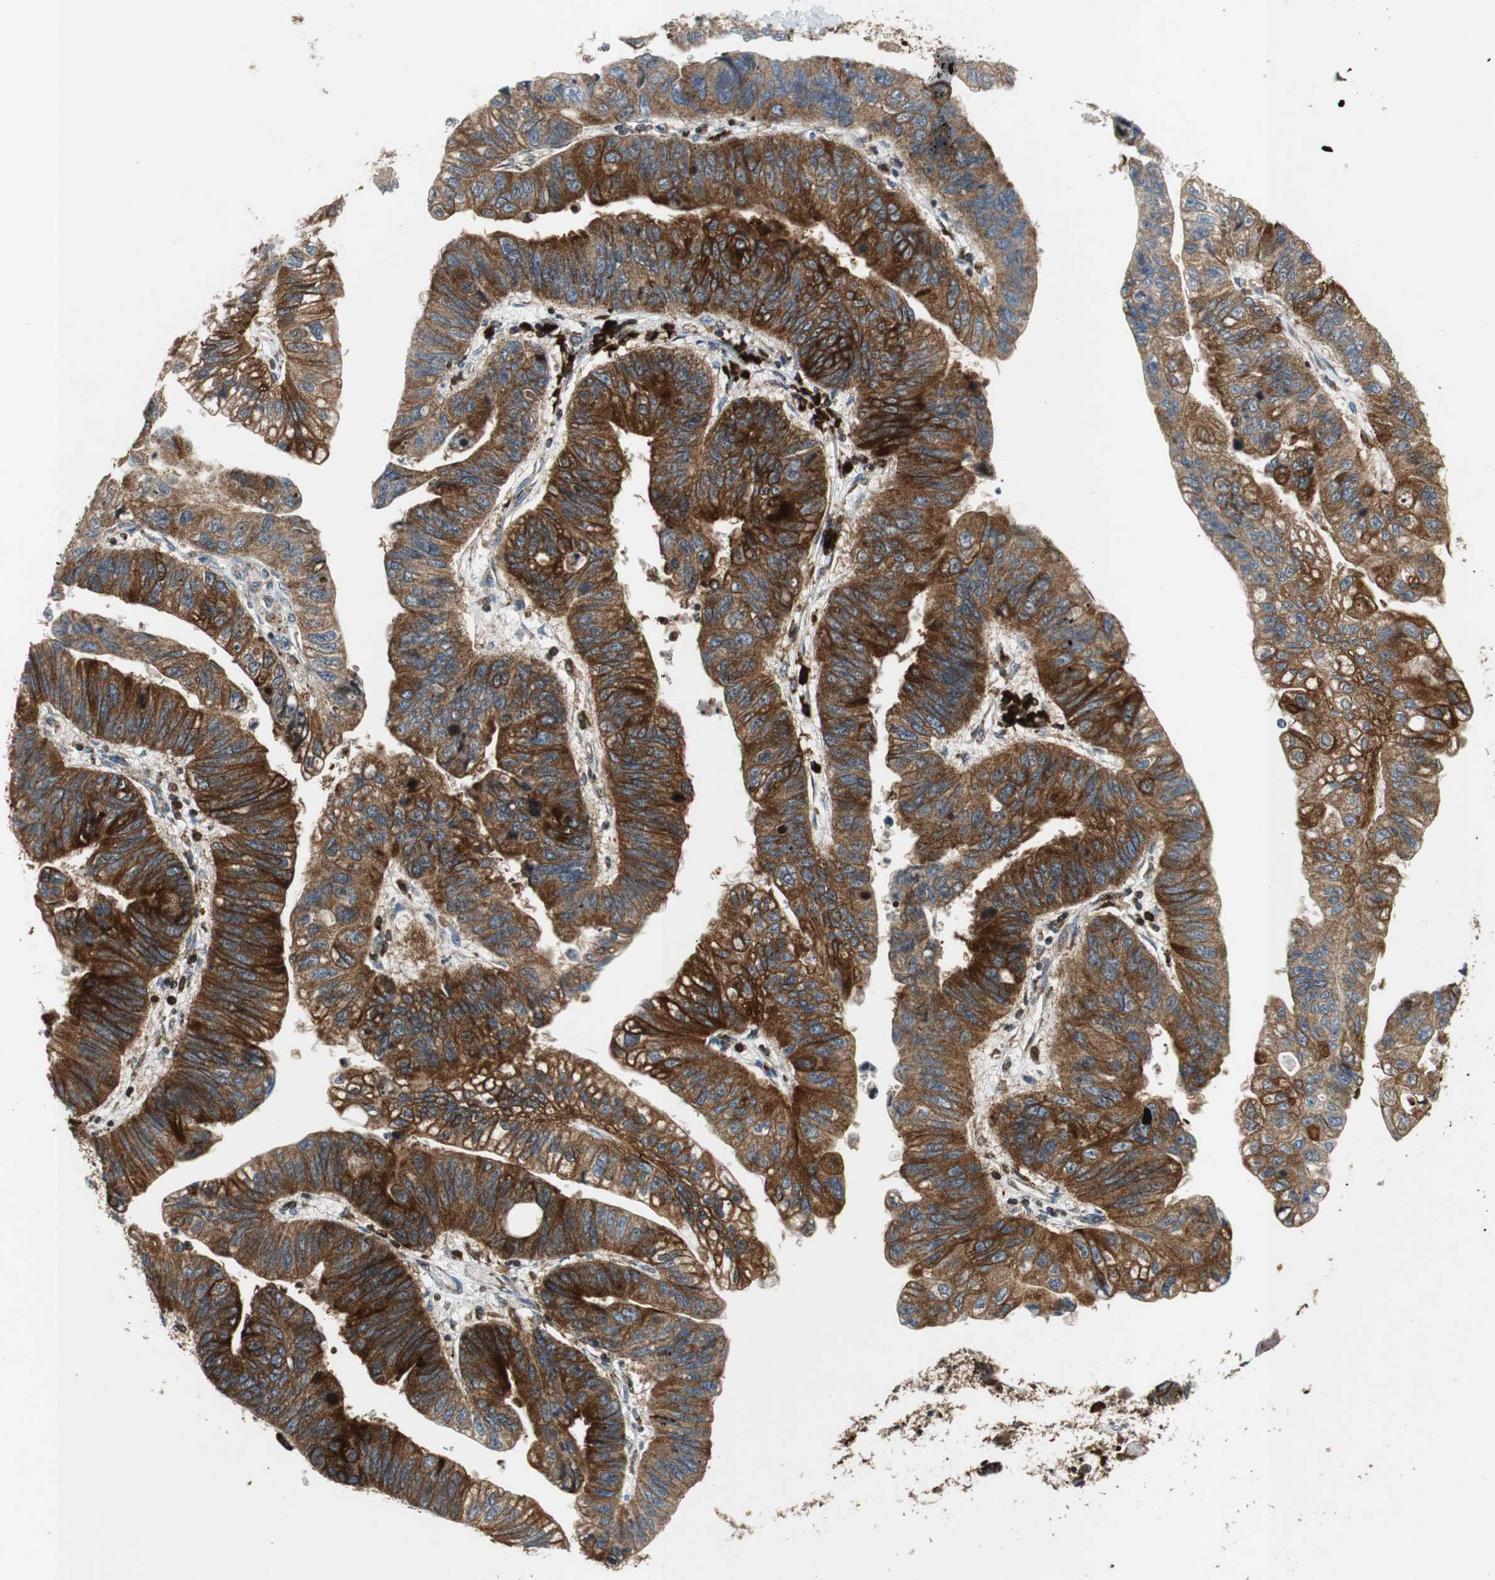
{"staining": {"intensity": "strong", "quantity": ">75%", "location": "cytoplasmic/membranous"}, "tissue": "stomach cancer", "cell_type": "Tumor cells", "image_type": "cancer", "snomed": [{"axis": "morphology", "description": "Adenocarcinoma, NOS"}, {"axis": "topography", "description": "Stomach"}], "caption": "Approximately >75% of tumor cells in stomach cancer (adenocarcinoma) display strong cytoplasmic/membranous protein positivity as visualized by brown immunohistochemical staining.", "gene": "TUBA4A", "patient": {"sex": "male", "age": 59}}